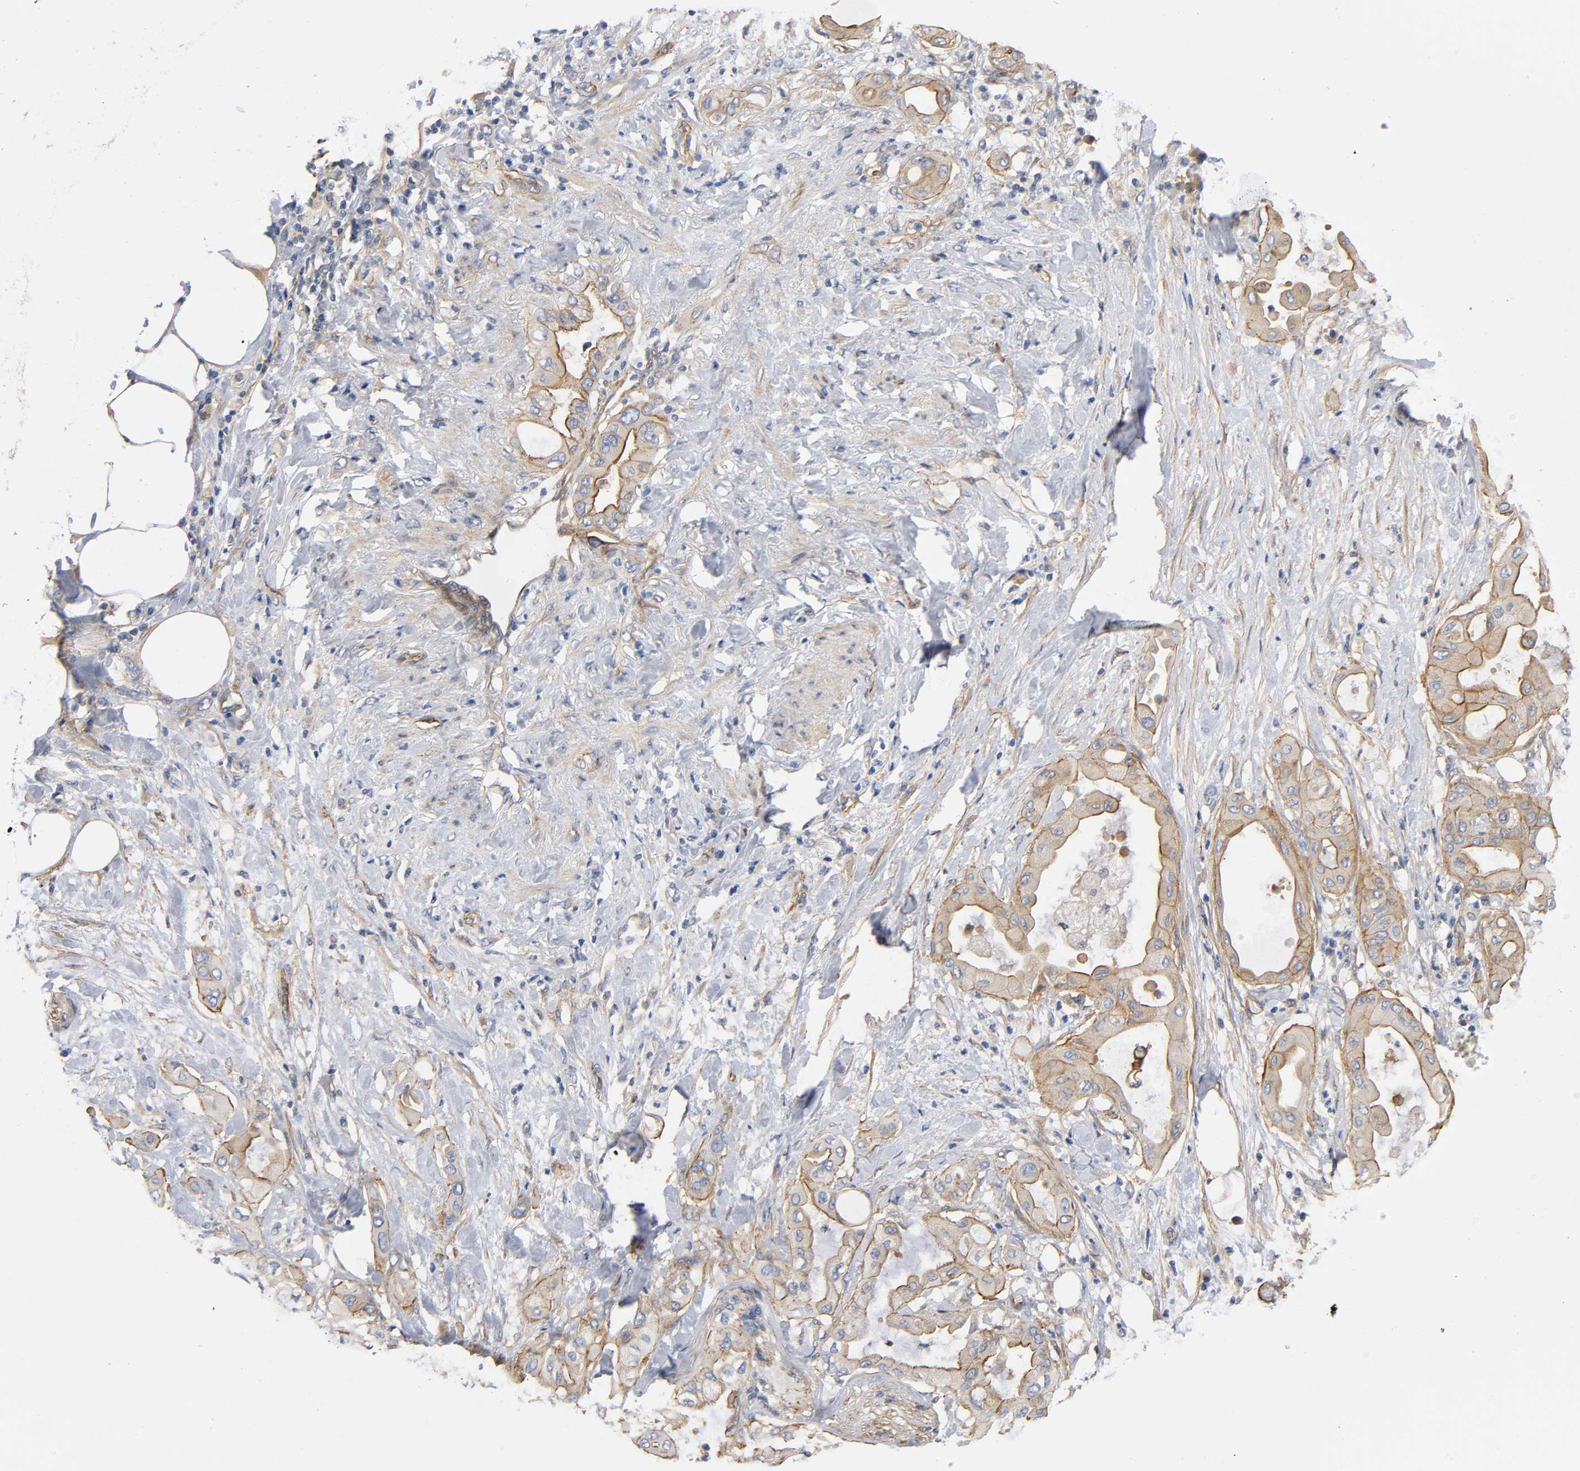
{"staining": {"intensity": "moderate", "quantity": ">75%", "location": "cytoplasmic/membranous"}, "tissue": "pancreatic cancer", "cell_type": "Tumor cells", "image_type": "cancer", "snomed": [{"axis": "morphology", "description": "Adenocarcinoma, NOS"}, {"axis": "morphology", "description": "Adenocarcinoma, metastatic, NOS"}, {"axis": "topography", "description": "Lymph node"}, {"axis": "topography", "description": "Pancreas"}, {"axis": "topography", "description": "Duodenum"}], "caption": "Pancreatic metastatic adenocarcinoma stained with a brown dye shows moderate cytoplasmic/membranous positive positivity in about >75% of tumor cells.", "gene": "MARS1", "patient": {"sex": "female", "age": 64}}